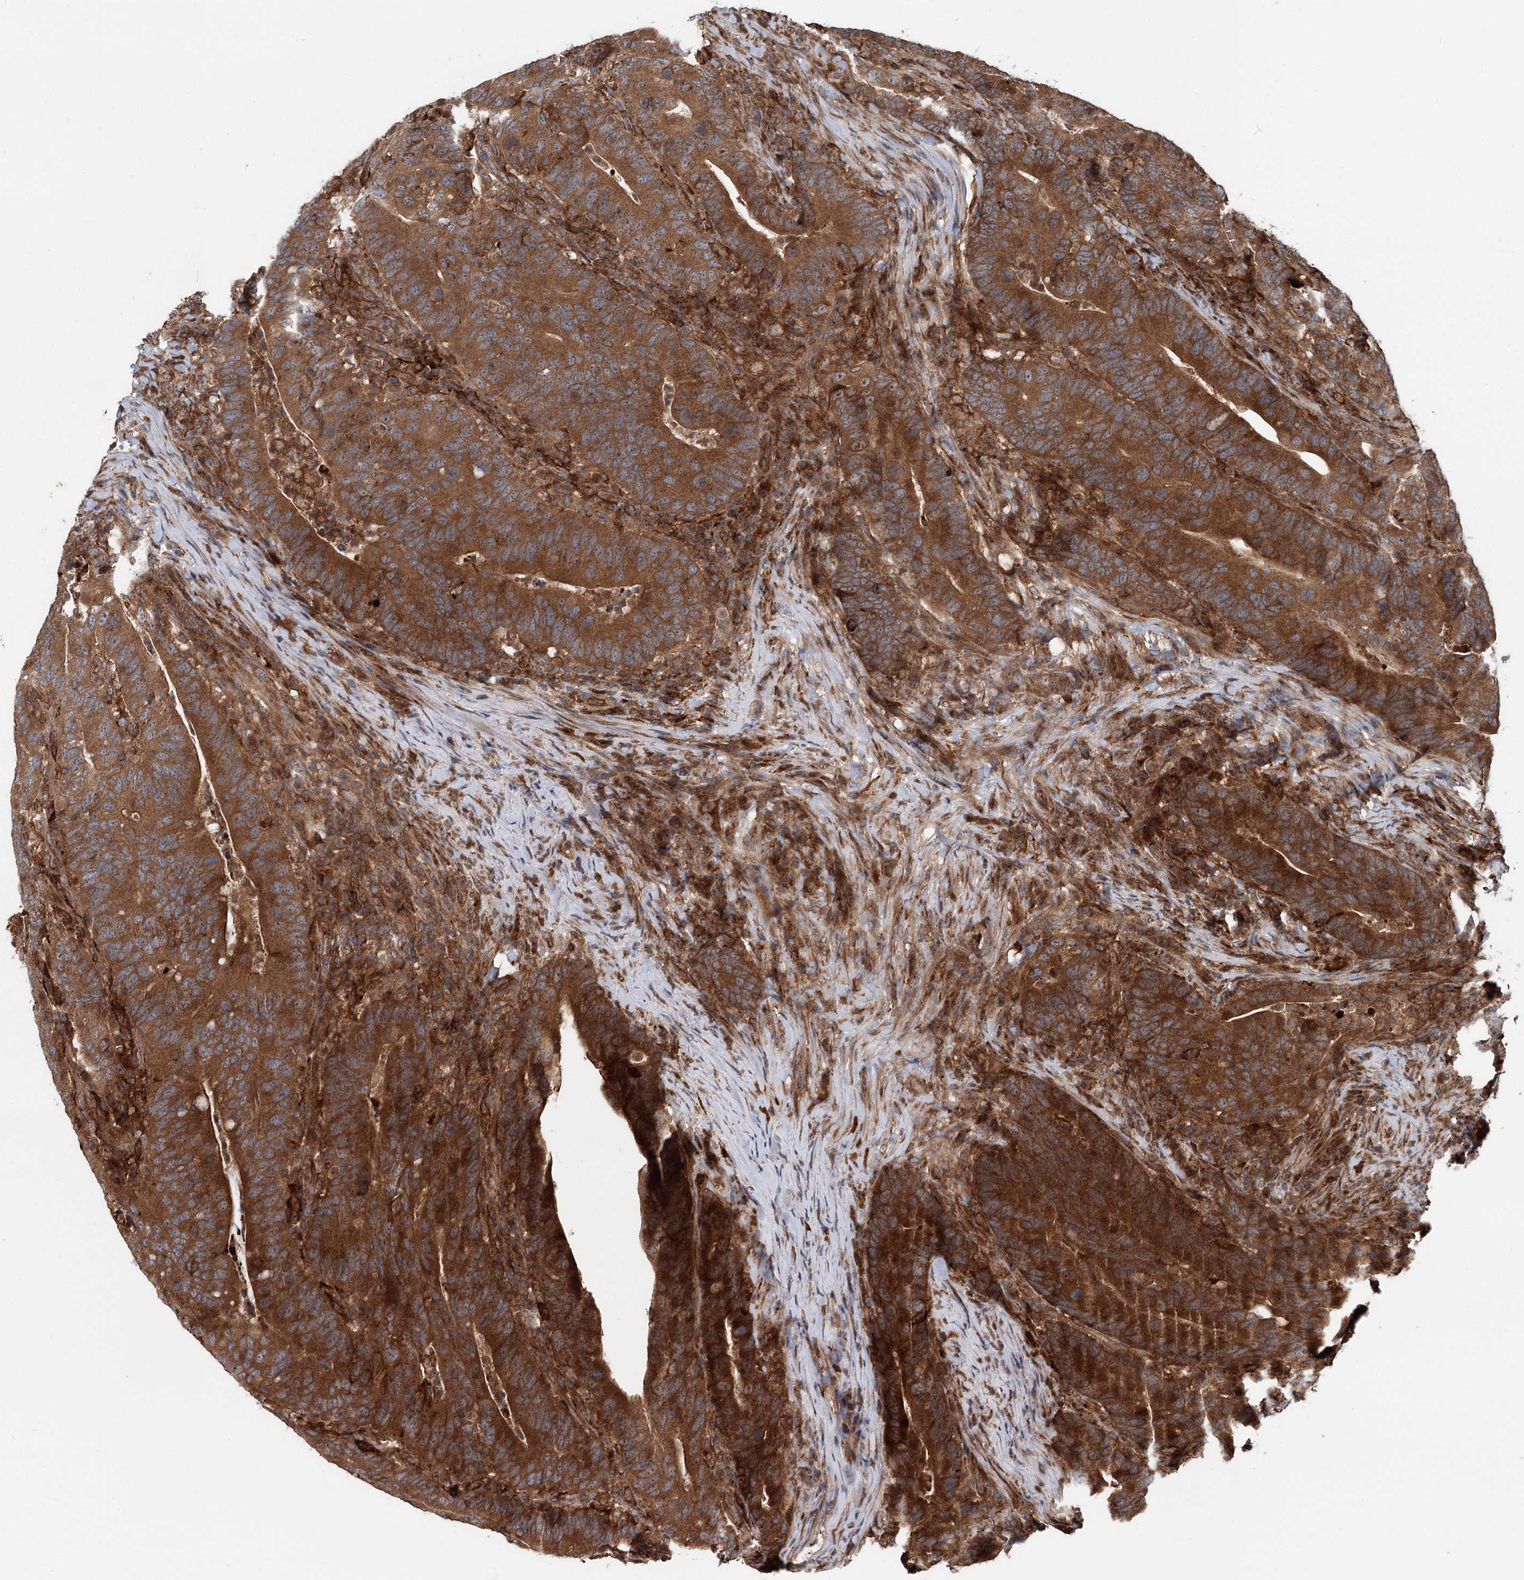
{"staining": {"intensity": "strong", "quantity": ">75%", "location": "cytoplasmic/membranous"}, "tissue": "colorectal cancer", "cell_type": "Tumor cells", "image_type": "cancer", "snomed": [{"axis": "morphology", "description": "Adenocarcinoma, NOS"}, {"axis": "topography", "description": "Colon"}], "caption": "An image of adenocarcinoma (colorectal) stained for a protein shows strong cytoplasmic/membranous brown staining in tumor cells.", "gene": "RNF111", "patient": {"sex": "female", "age": 66}}